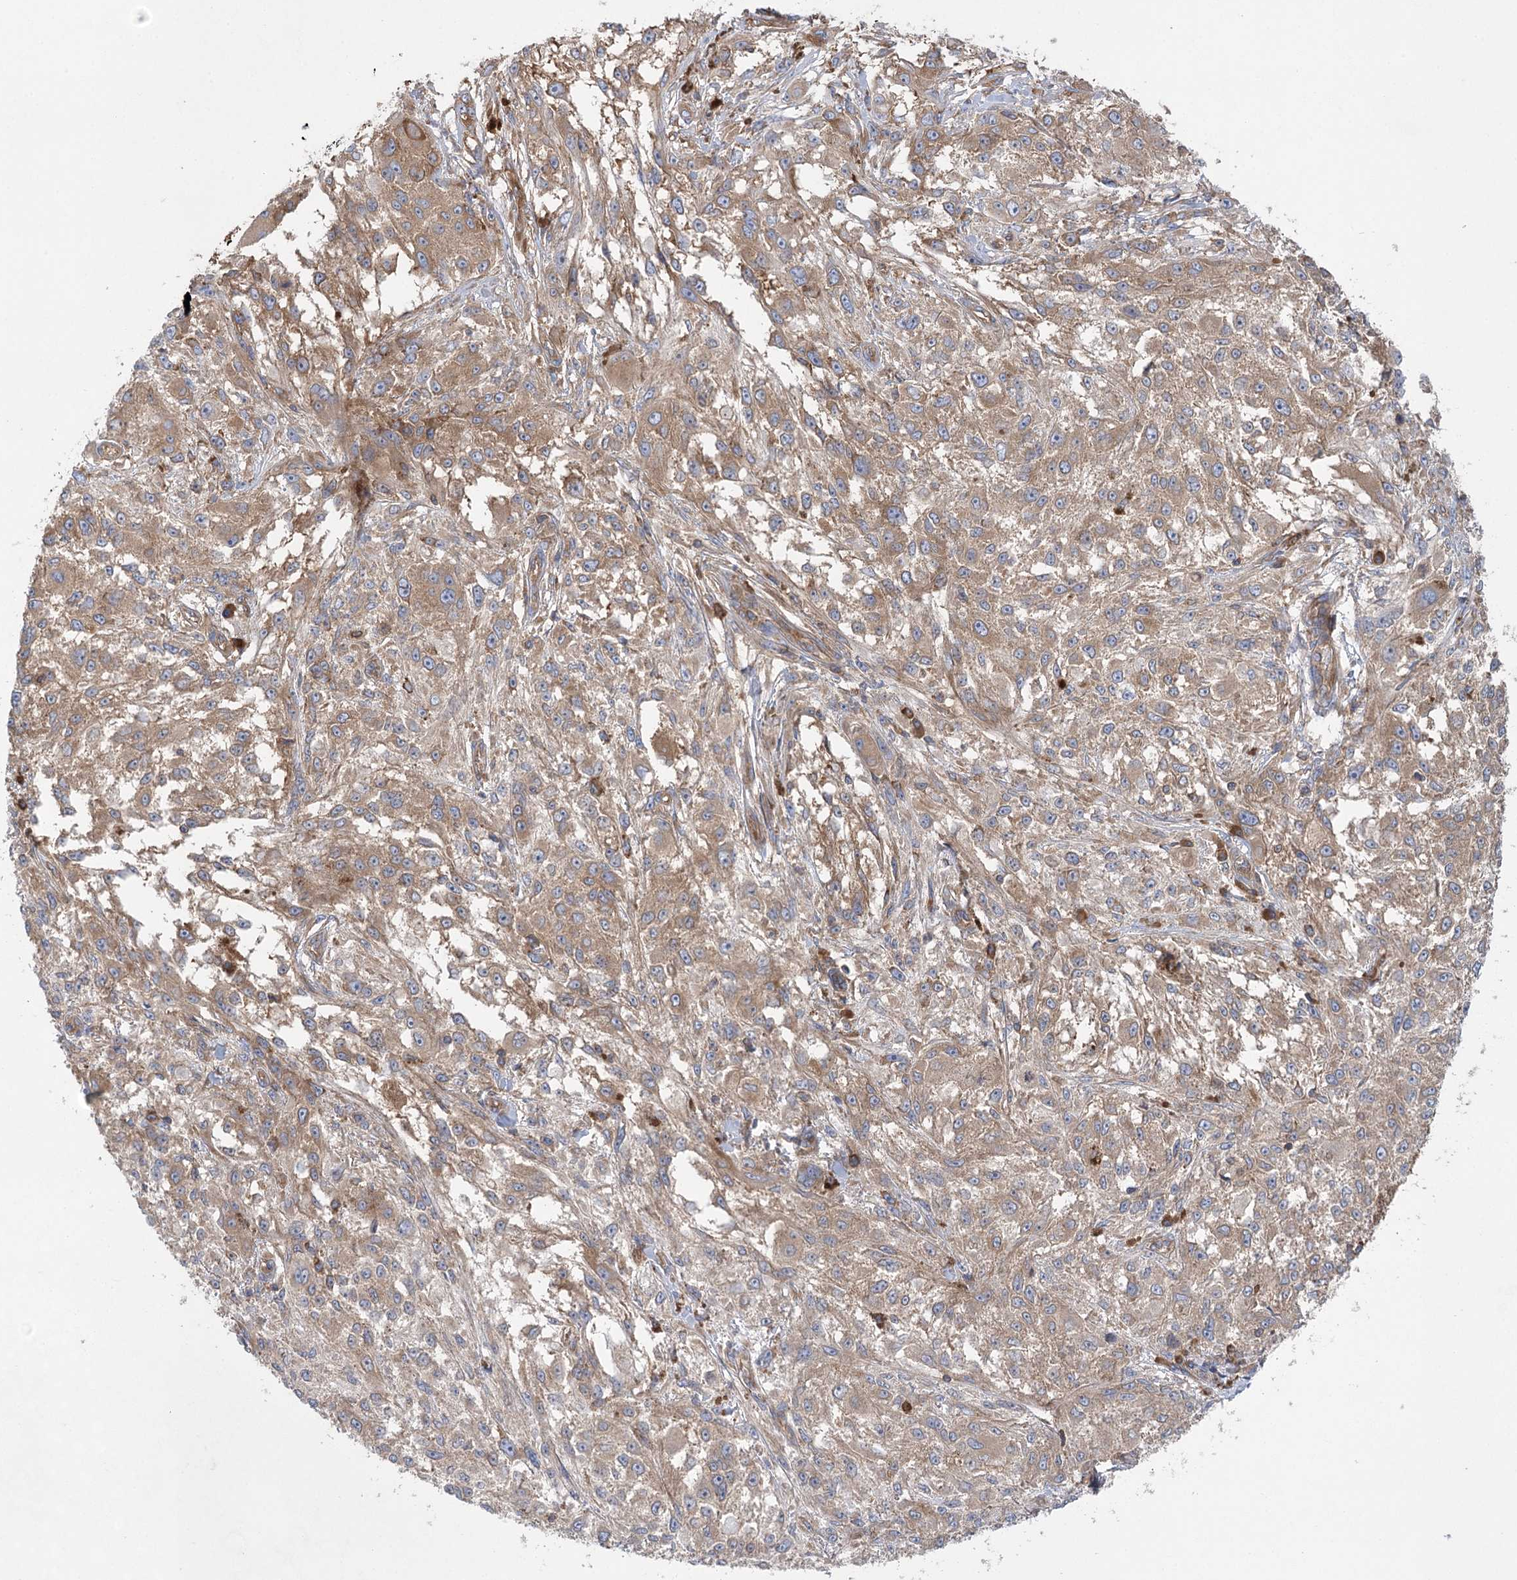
{"staining": {"intensity": "moderate", "quantity": ">75%", "location": "cytoplasmic/membranous"}, "tissue": "melanoma", "cell_type": "Tumor cells", "image_type": "cancer", "snomed": [{"axis": "morphology", "description": "Necrosis, NOS"}, {"axis": "morphology", "description": "Malignant melanoma, NOS"}, {"axis": "topography", "description": "Skin"}], "caption": "Immunohistochemical staining of human melanoma shows moderate cytoplasmic/membranous protein expression in about >75% of tumor cells.", "gene": "EIF3A", "patient": {"sex": "female", "age": 87}}